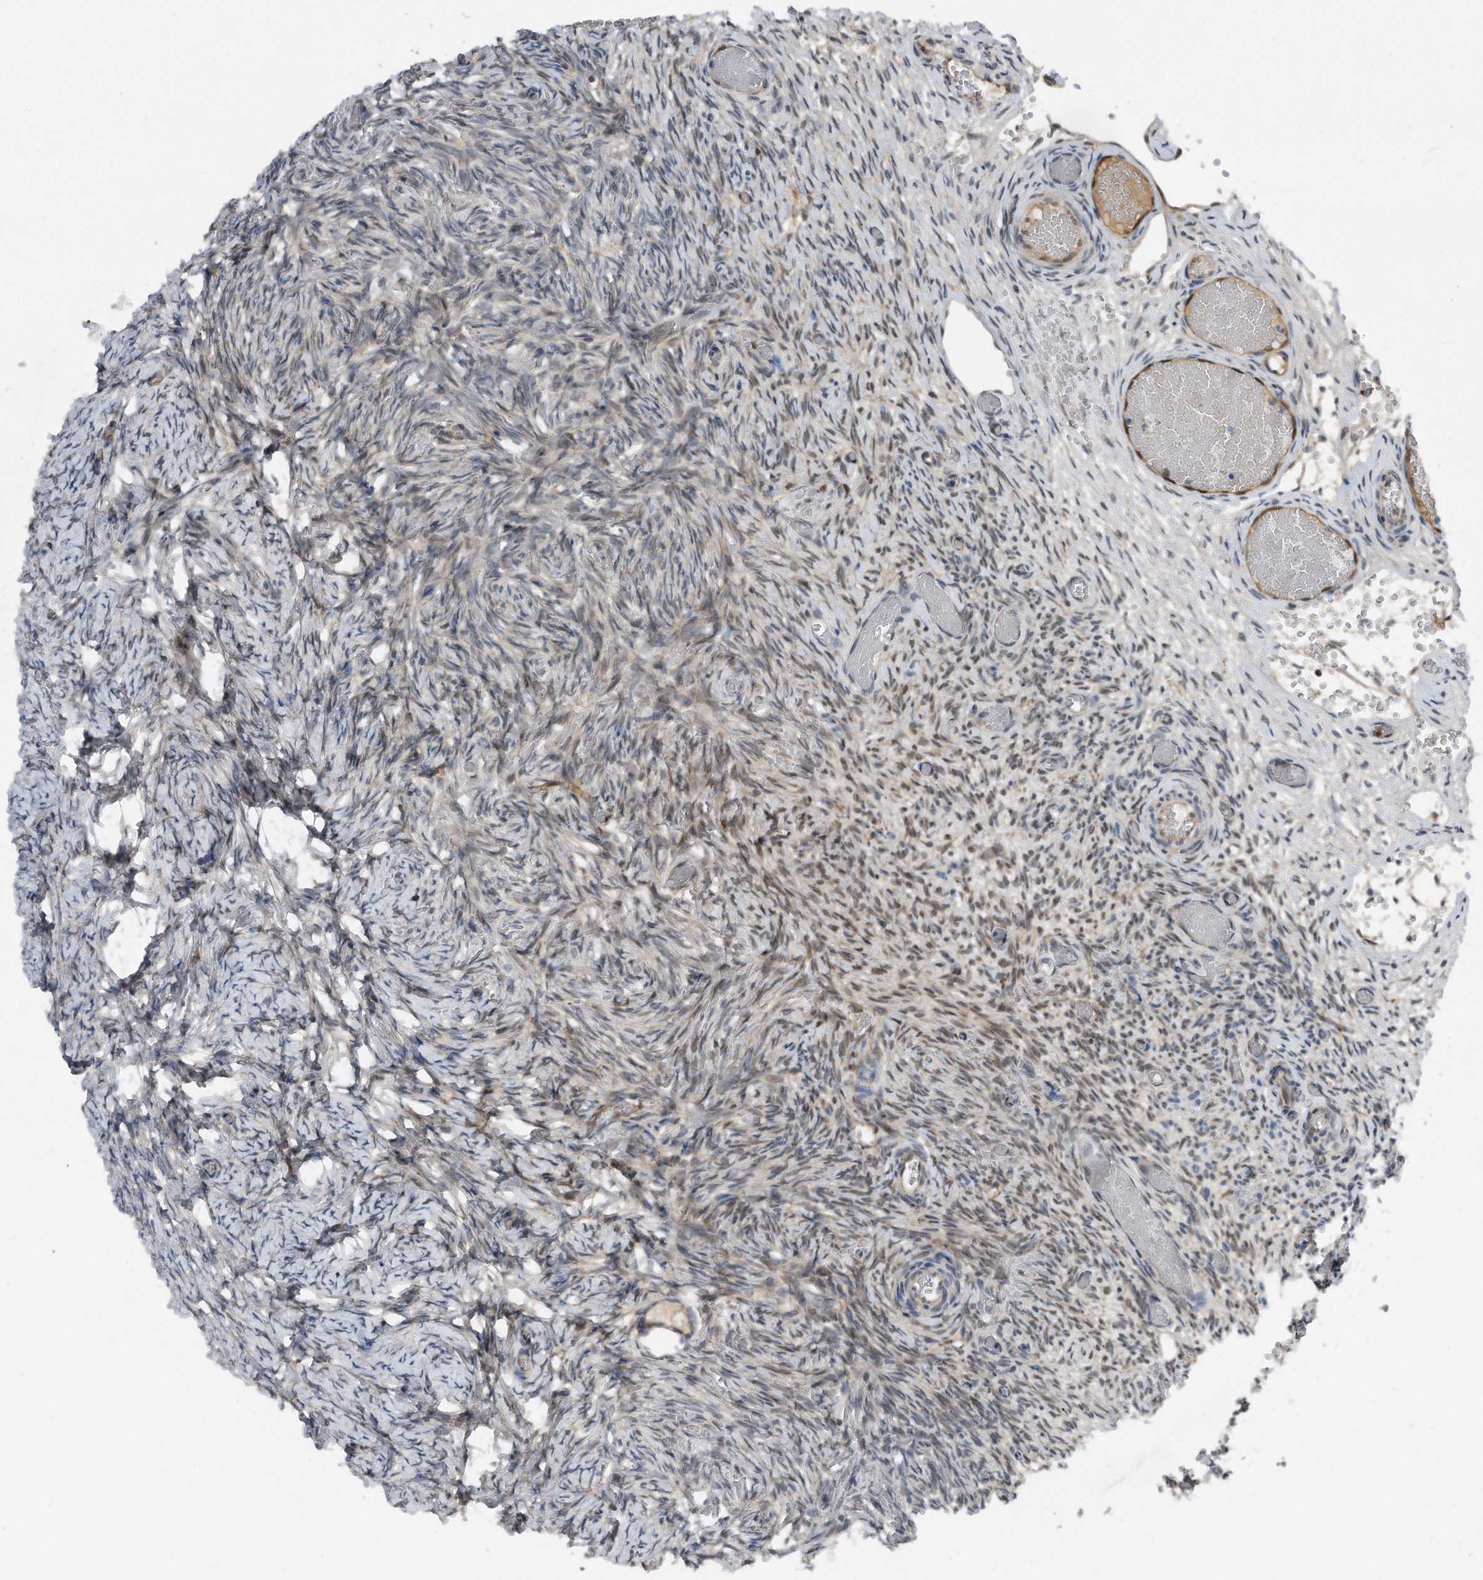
{"staining": {"intensity": "moderate", "quantity": ">75%", "location": "cytoplasmic/membranous"}, "tissue": "ovary", "cell_type": "Follicle cells", "image_type": "normal", "snomed": [{"axis": "morphology", "description": "Adenocarcinoma, NOS"}, {"axis": "topography", "description": "Endometrium"}], "caption": "Ovary stained with immunohistochemistry (IHC) displays moderate cytoplasmic/membranous staining in approximately >75% of follicle cells.", "gene": "MAP2K6", "patient": {"sex": "female", "age": 32}}